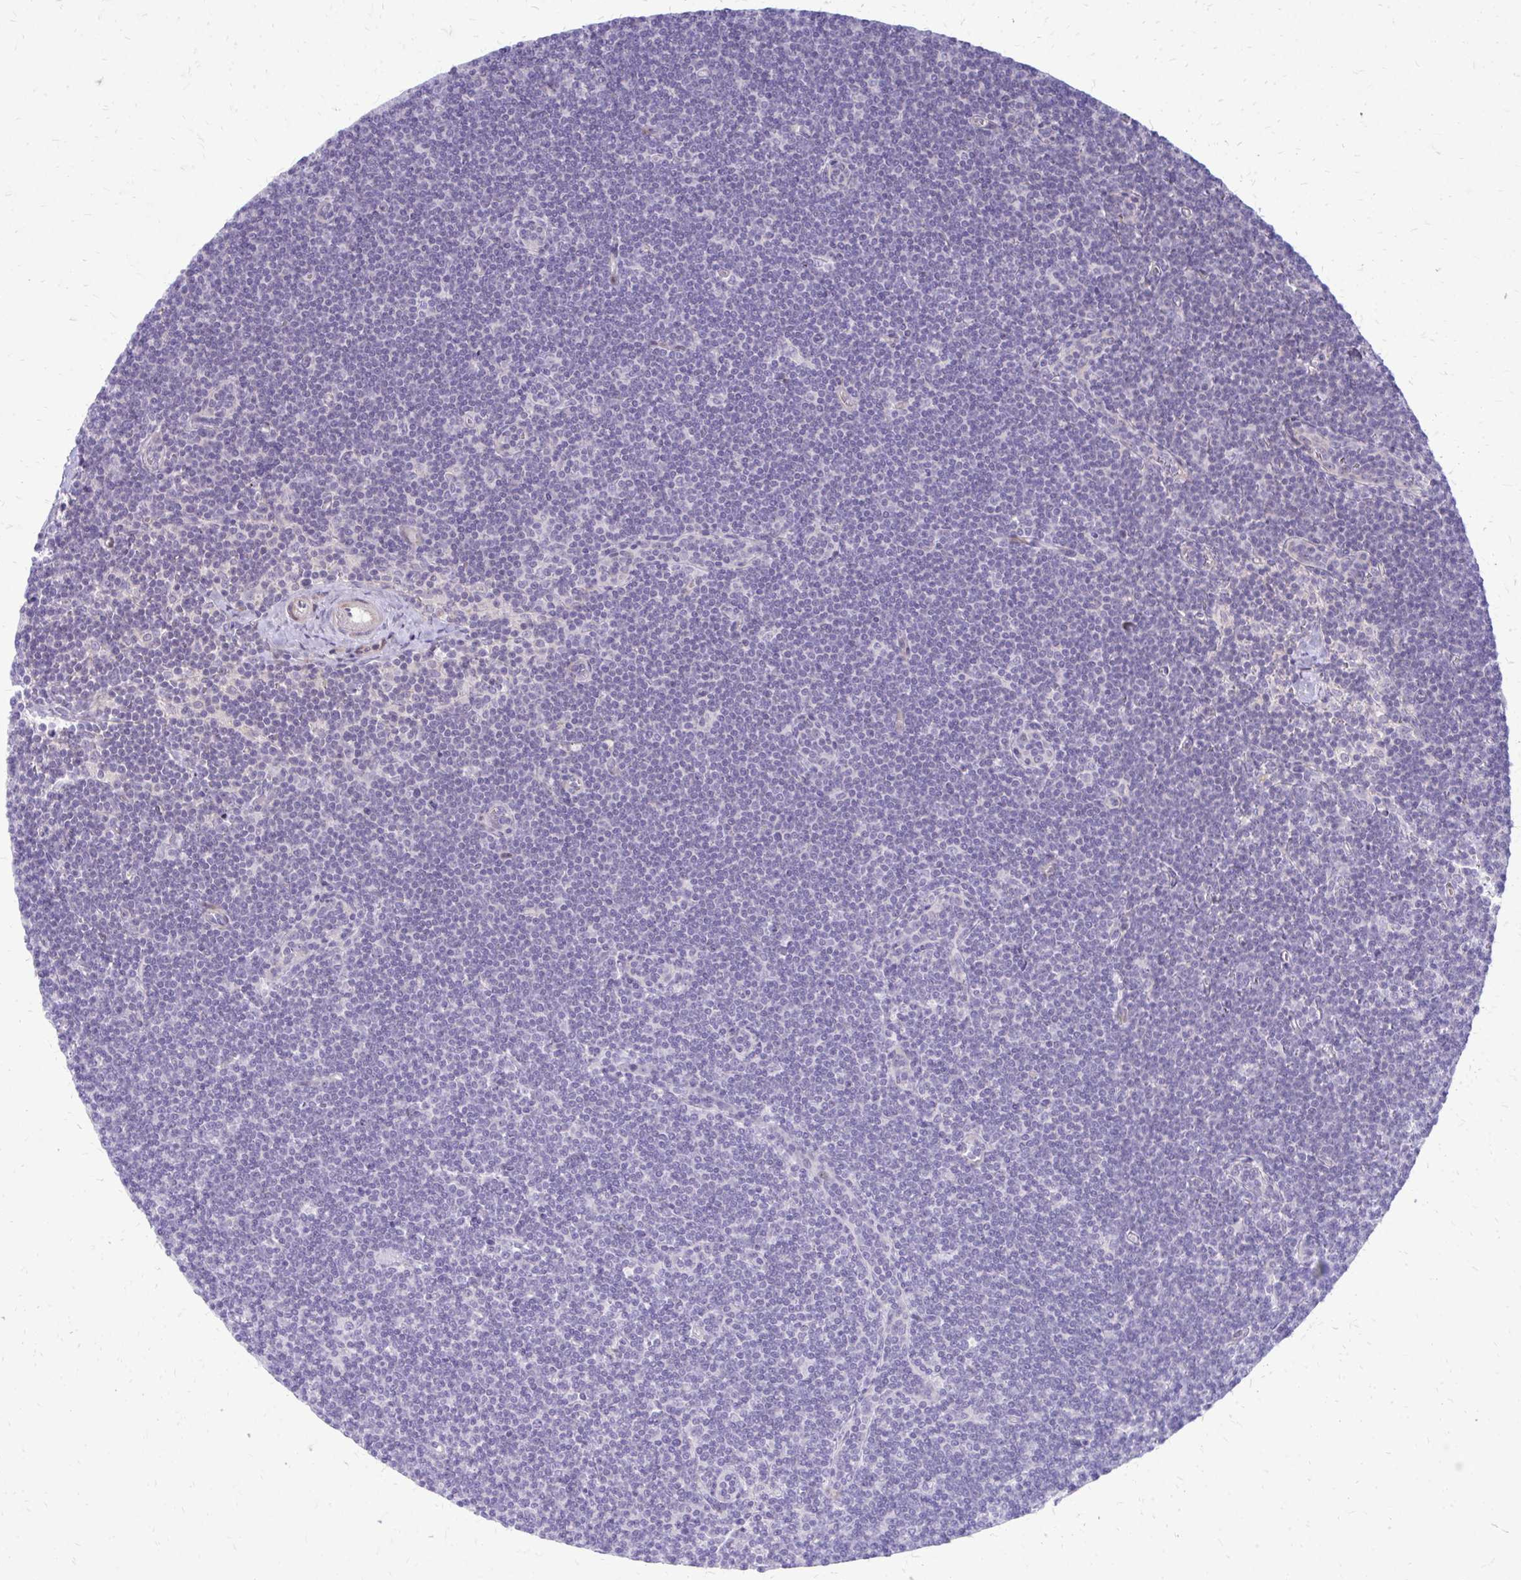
{"staining": {"intensity": "negative", "quantity": "none", "location": "none"}, "tissue": "lymphoma", "cell_type": "Tumor cells", "image_type": "cancer", "snomed": [{"axis": "morphology", "description": "Malignant lymphoma, non-Hodgkin's type, Low grade"}, {"axis": "topography", "description": "Lymph node"}], "caption": "This is an IHC micrograph of human lymphoma. There is no positivity in tumor cells.", "gene": "PPDPFL", "patient": {"sex": "female", "age": 73}}